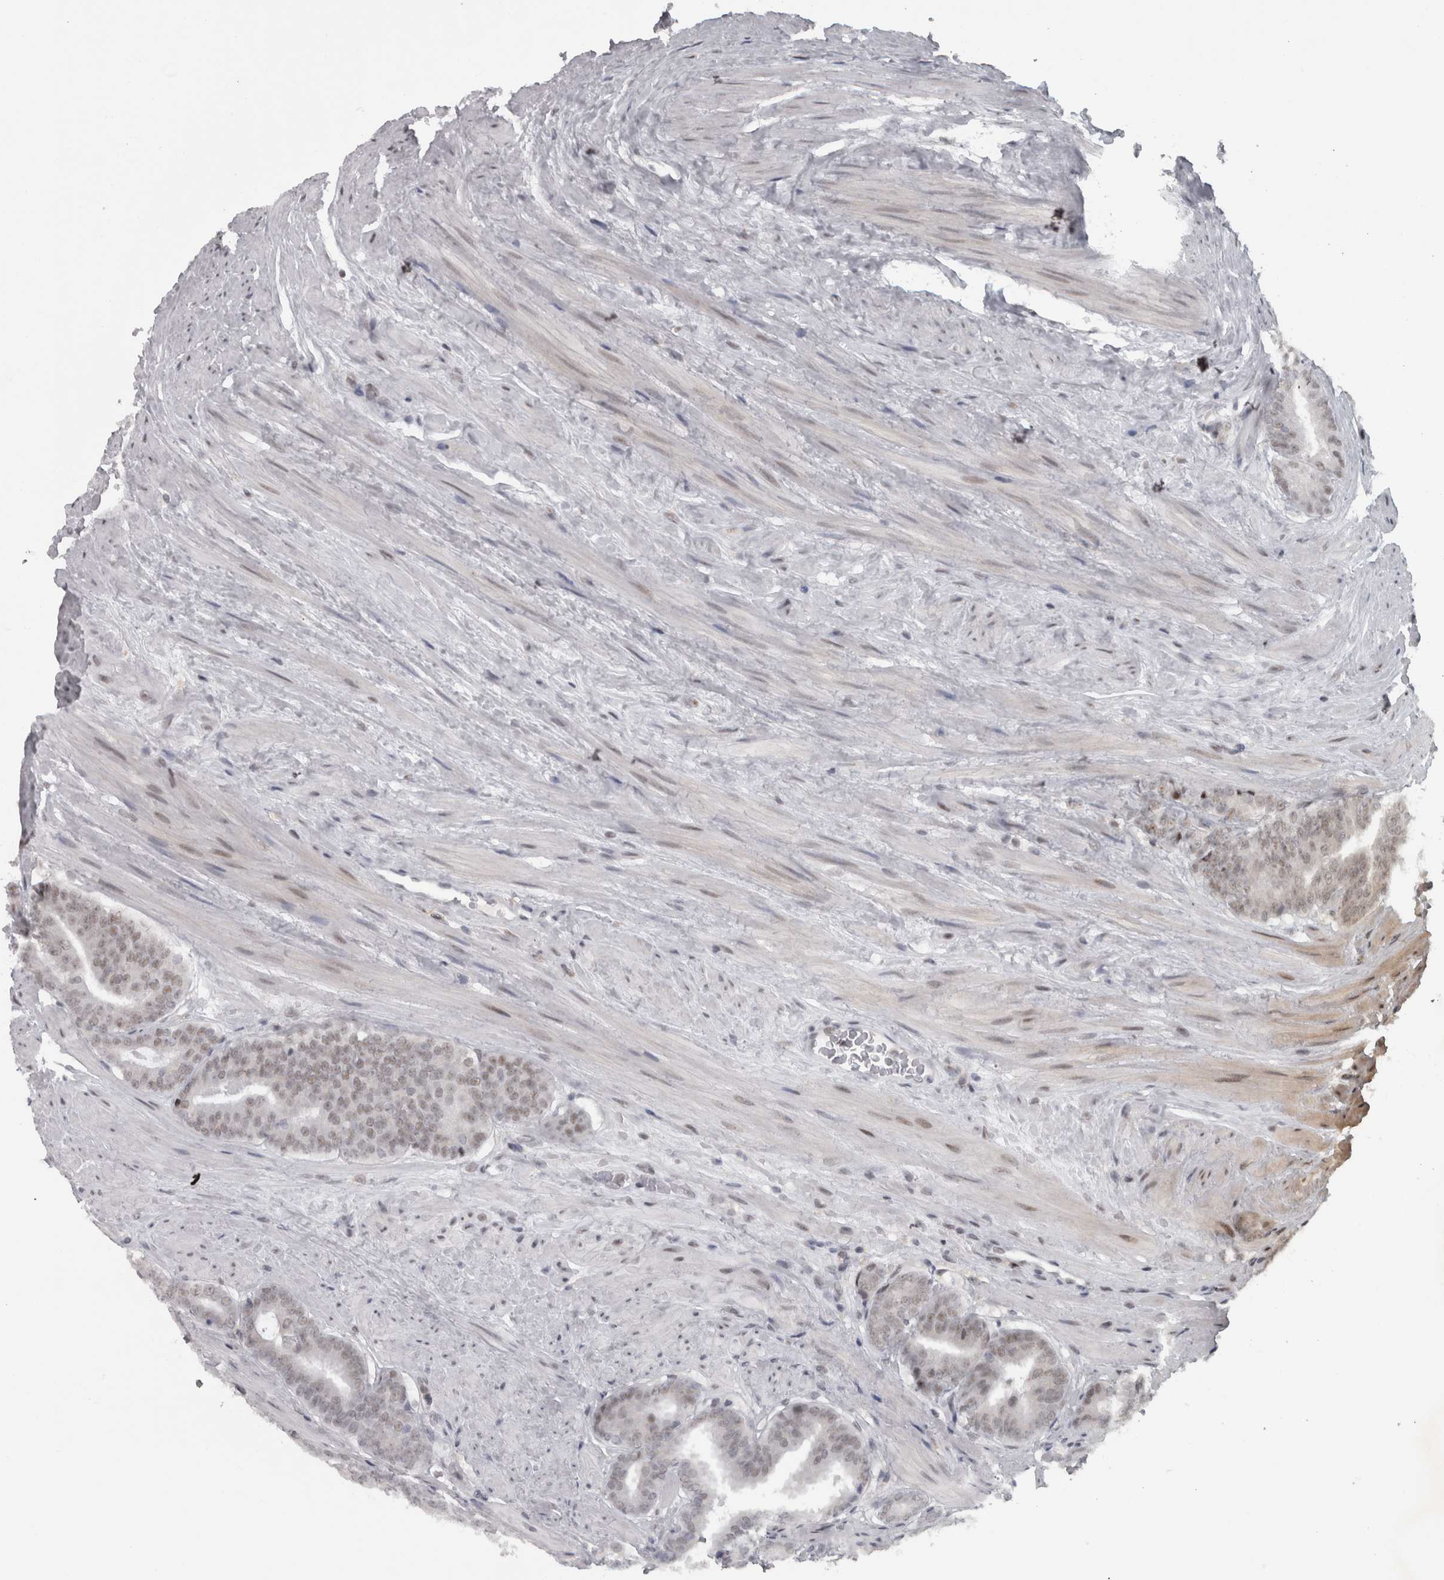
{"staining": {"intensity": "weak", "quantity": "<25%", "location": "nuclear"}, "tissue": "prostate cancer", "cell_type": "Tumor cells", "image_type": "cancer", "snomed": [{"axis": "morphology", "description": "Adenocarcinoma, Low grade"}, {"axis": "topography", "description": "Prostate"}], "caption": "Prostate cancer was stained to show a protein in brown. There is no significant staining in tumor cells.", "gene": "MICU3", "patient": {"sex": "male", "age": 69}}